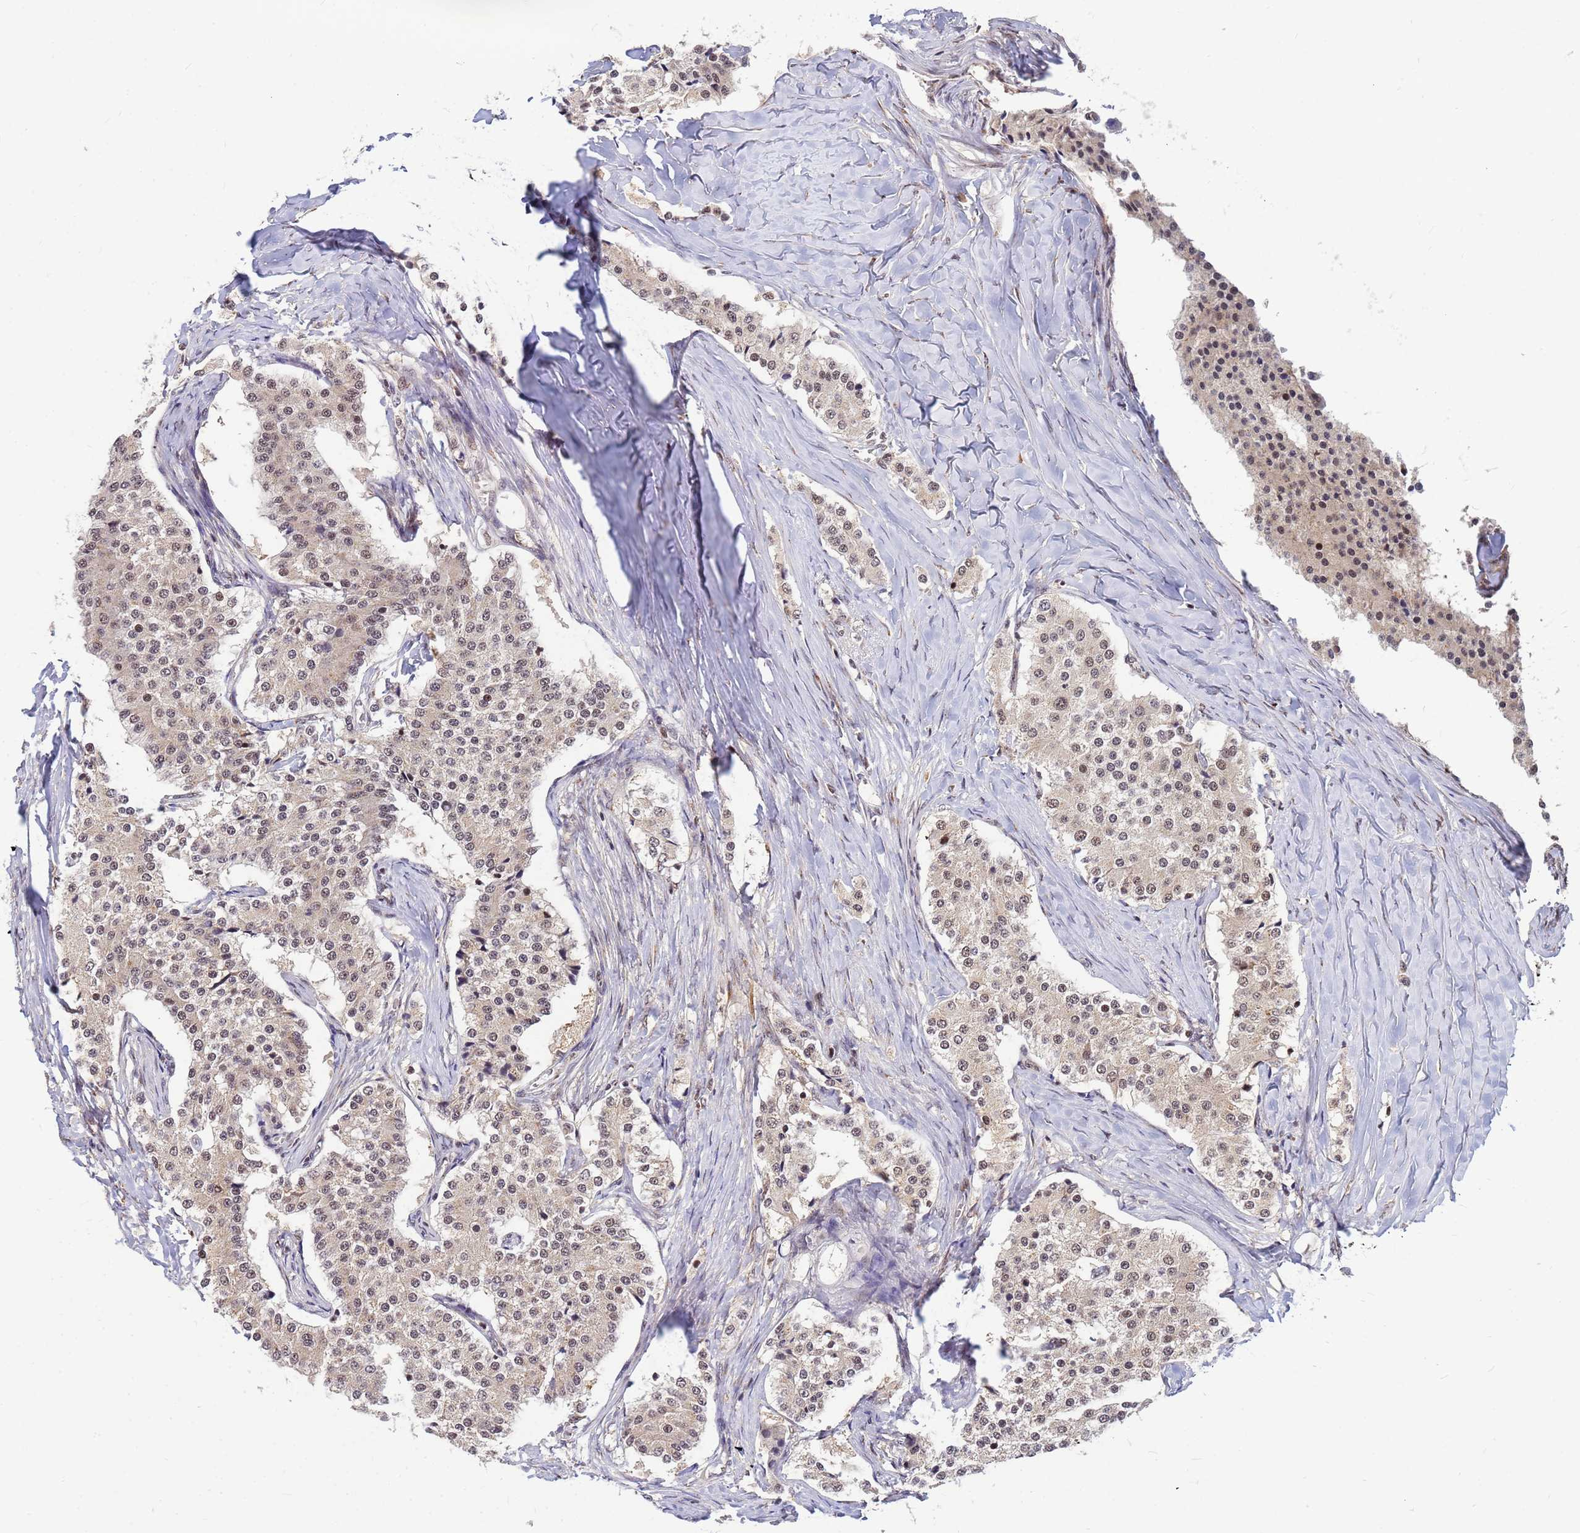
{"staining": {"intensity": "weak", "quantity": "25%-75%", "location": "nuclear"}, "tissue": "carcinoid", "cell_type": "Tumor cells", "image_type": "cancer", "snomed": [{"axis": "morphology", "description": "Carcinoid, malignant, NOS"}, {"axis": "topography", "description": "Colon"}], "caption": "Carcinoid stained for a protein shows weak nuclear positivity in tumor cells. The staining was performed using DAB (3,3'-diaminobenzidine), with brown indicating positive protein expression. Nuclei are stained blue with hematoxylin.", "gene": "NCBP2", "patient": {"sex": "female", "age": 52}}